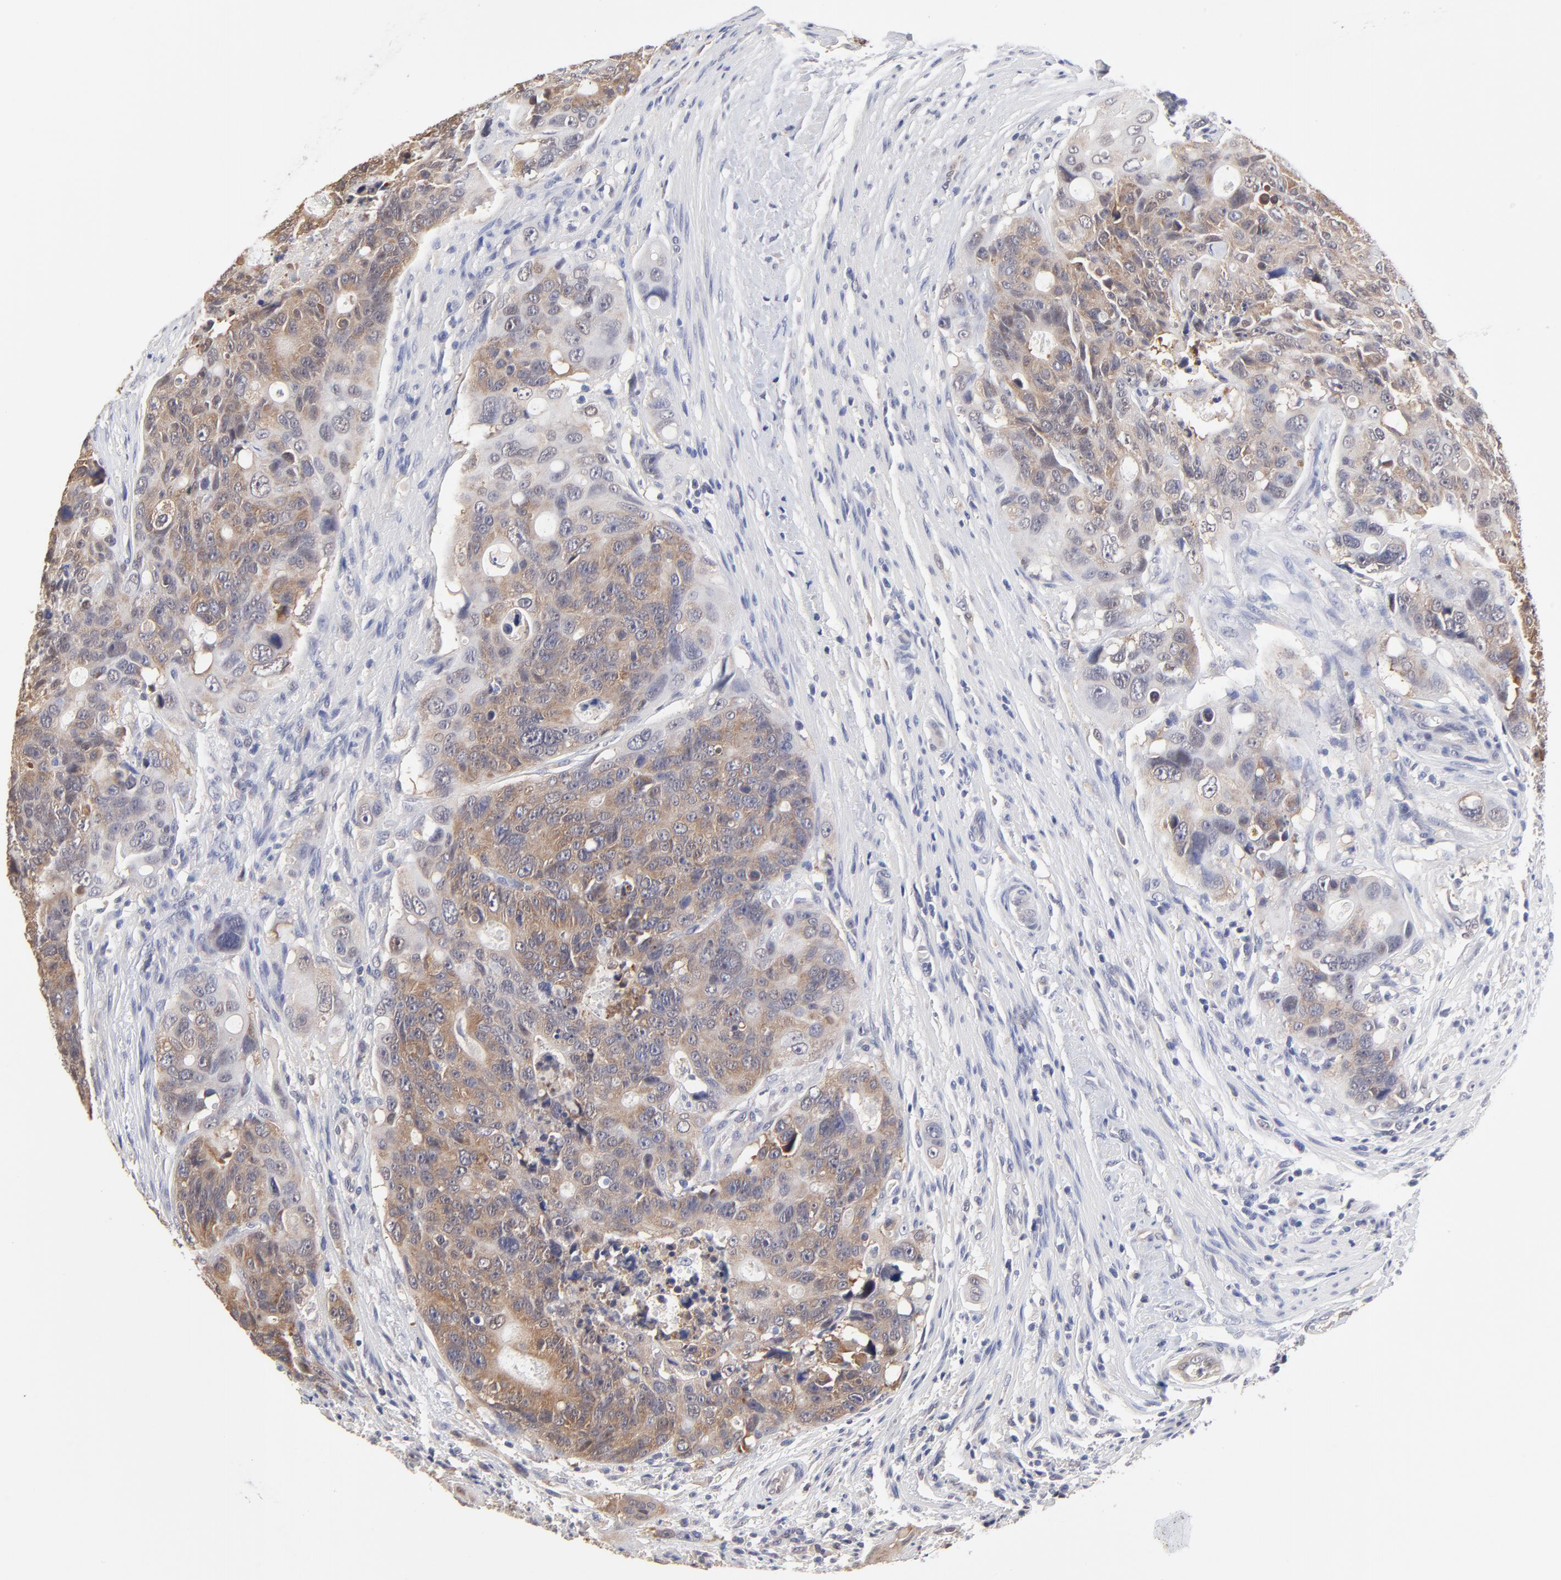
{"staining": {"intensity": "moderate", "quantity": ">75%", "location": "cytoplasmic/membranous"}, "tissue": "colorectal cancer", "cell_type": "Tumor cells", "image_type": "cancer", "snomed": [{"axis": "morphology", "description": "Adenocarcinoma, NOS"}, {"axis": "topography", "description": "Colon"}], "caption": "IHC of human colorectal cancer exhibits medium levels of moderate cytoplasmic/membranous staining in about >75% of tumor cells.", "gene": "CCT2", "patient": {"sex": "female", "age": 57}}